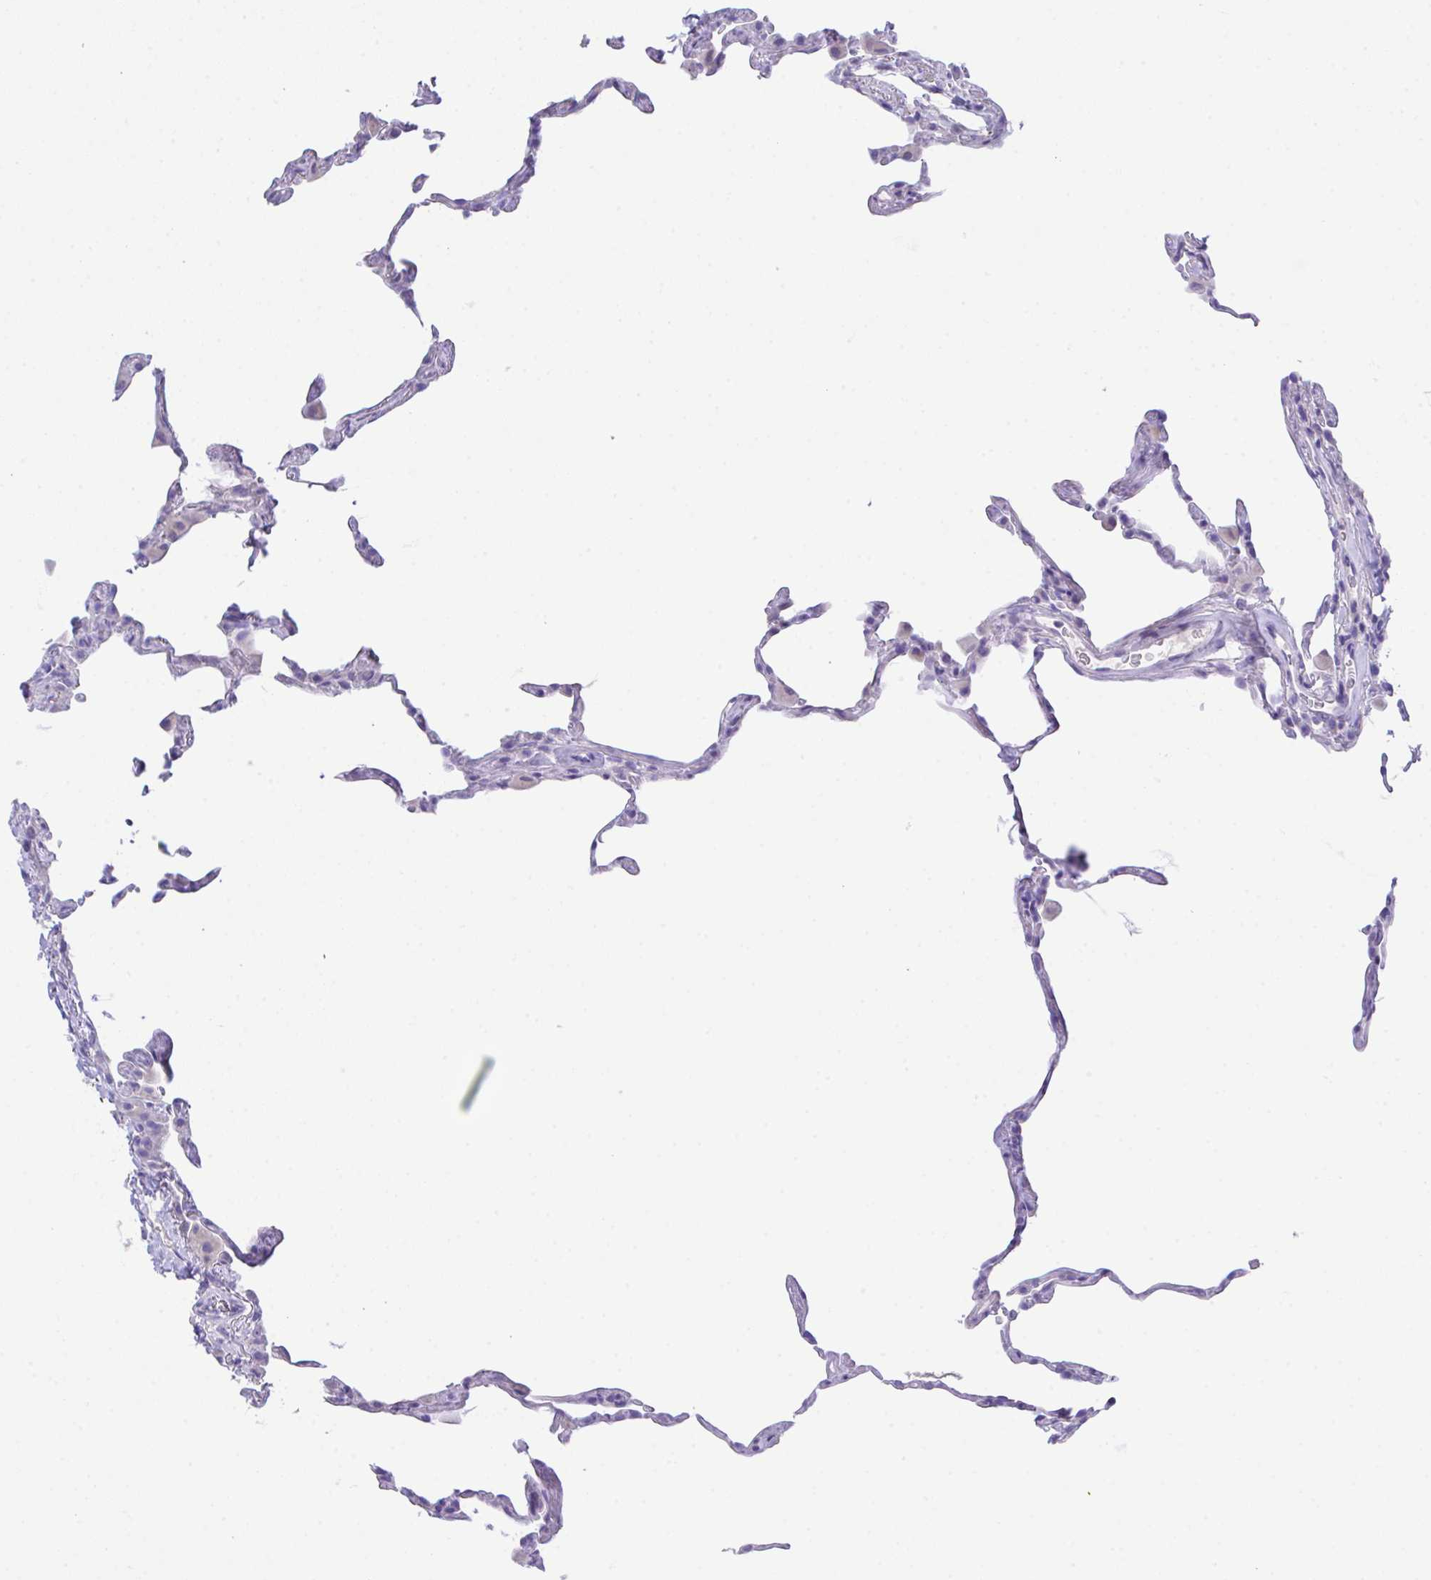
{"staining": {"intensity": "negative", "quantity": "none", "location": "none"}, "tissue": "lung", "cell_type": "Alveolar cells", "image_type": "normal", "snomed": [{"axis": "morphology", "description": "Normal tissue, NOS"}, {"axis": "topography", "description": "Lung"}], "caption": "Protein analysis of normal lung shows no significant positivity in alveolar cells.", "gene": "SLC16A6", "patient": {"sex": "female", "age": 57}}